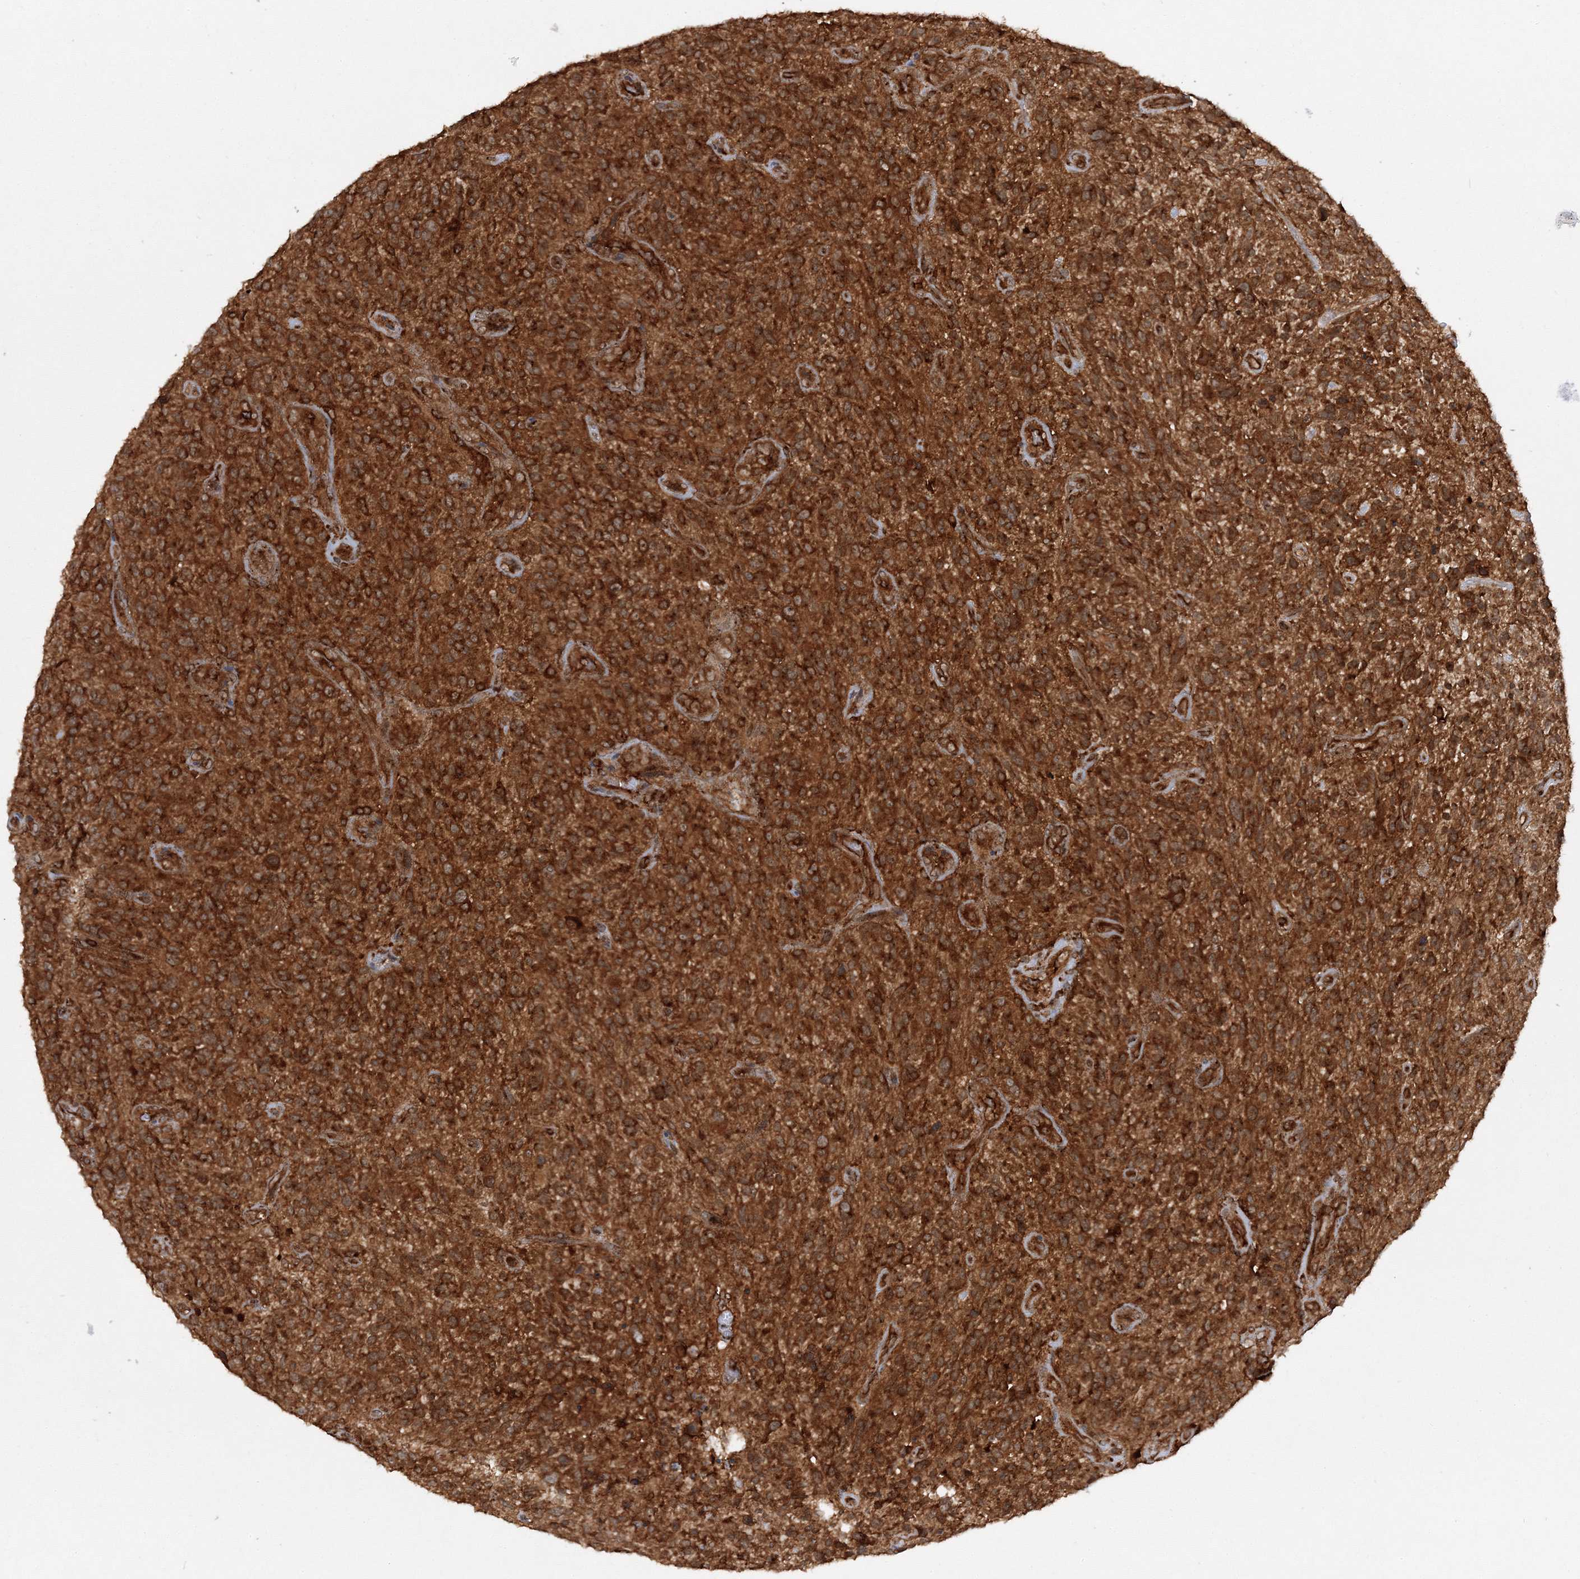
{"staining": {"intensity": "strong", "quantity": ">75%", "location": "cytoplasmic/membranous"}, "tissue": "glioma", "cell_type": "Tumor cells", "image_type": "cancer", "snomed": [{"axis": "morphology", "description": "Glioma, malignant, High grade"}, {"axis": "topography", "description": "Brain"}], "caption": "Tumor cells show high levels of strong cytoplasmic/membranous positivity in approximately >75% of cells in human malignant glioma (high-grade). The protein is shown in brown color, while the nuclei are stained blue.", "gene": "WDR37", "patient": {"sex": "male", "age": 47}}